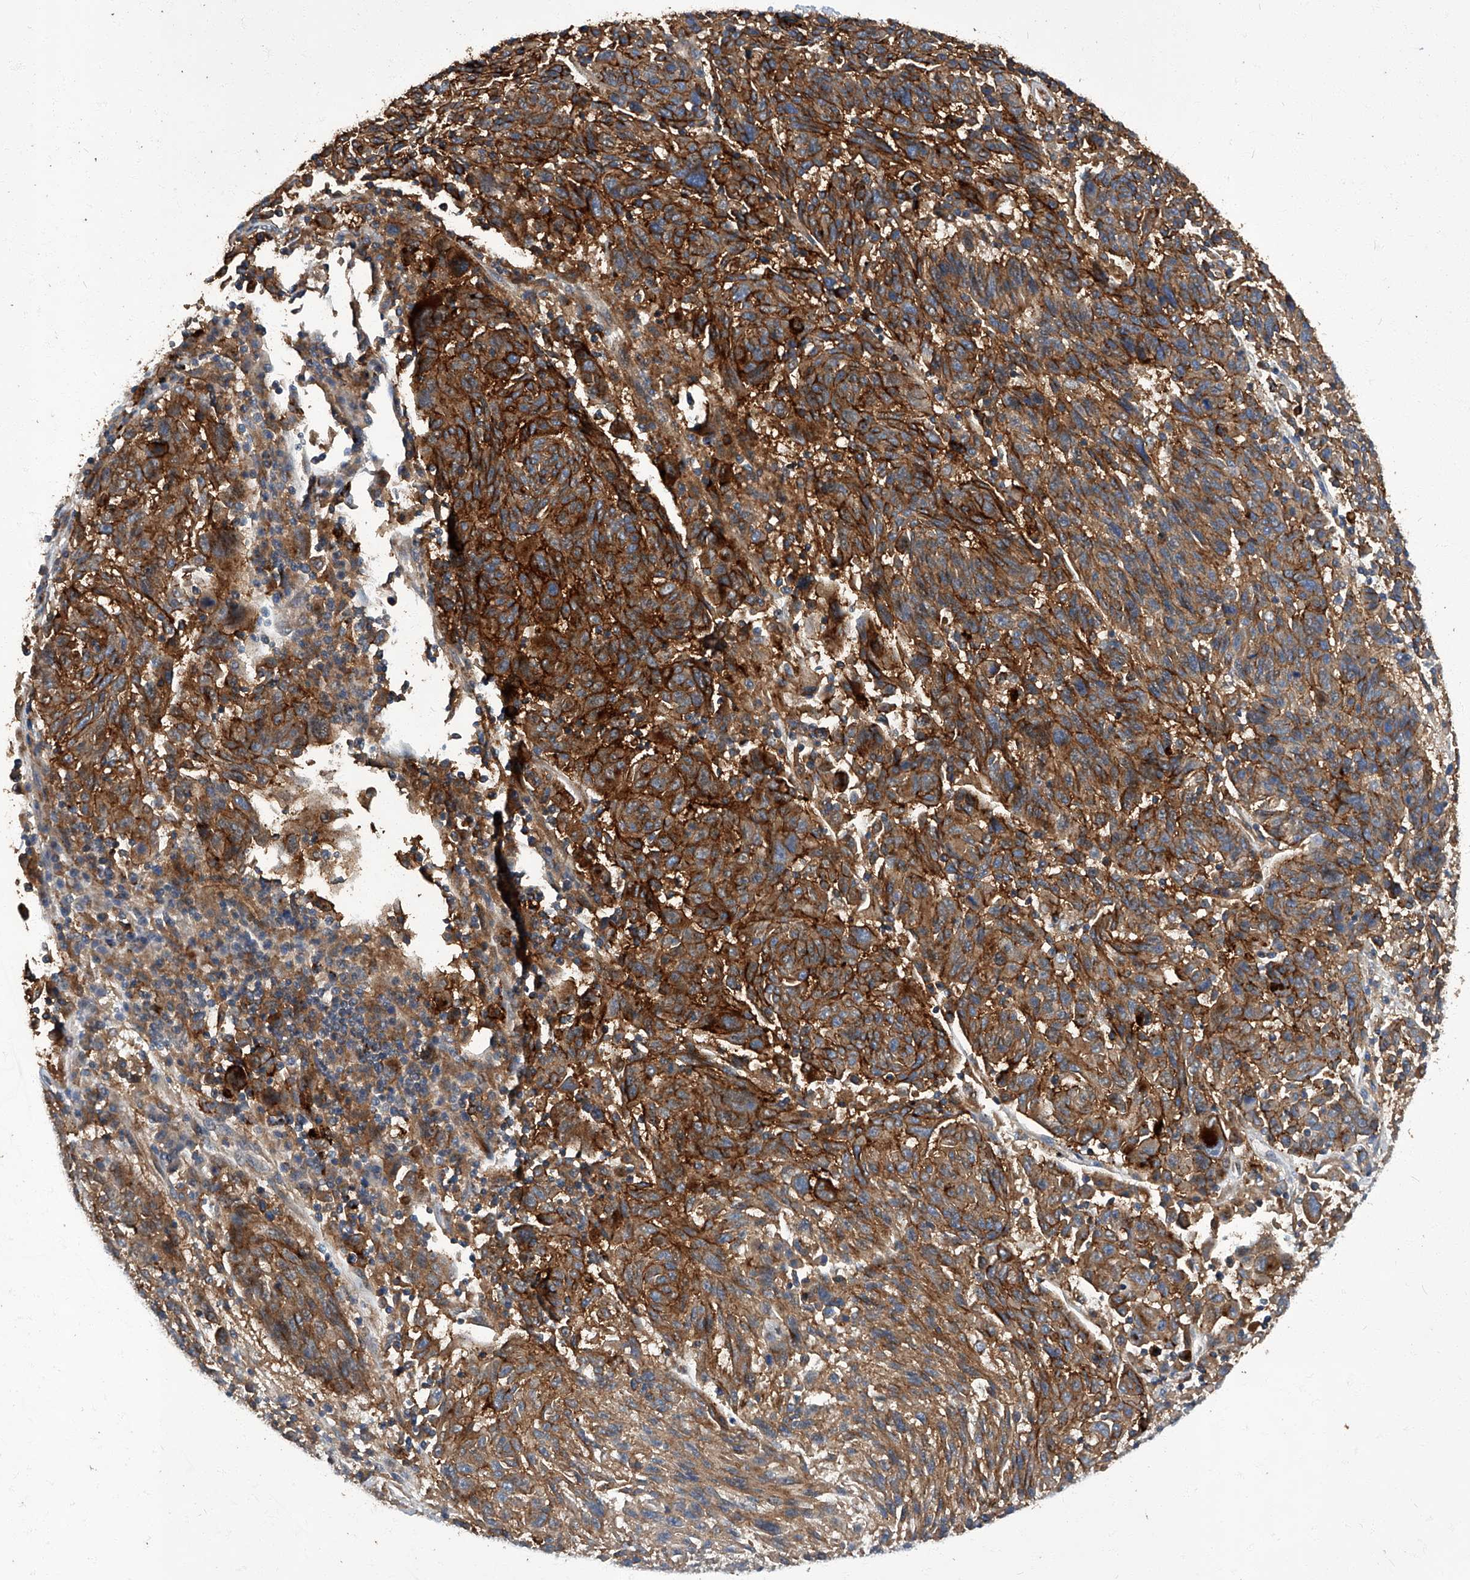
{"staining": {"intensity": "strong", "quantity": ">75%", "location": "cytoplasmic/membranous"}, "tissue": "melanoma", "cell_type": "Tumor cells", "image_type": "cancer", "snomed": [{"axis": "morphology", "description": "Malignant melanoma, NOS"}, {"axis": "topography", "description": "Skin"}], "caption": "DAB (3,3'-diaminobenzidine) immunohistochemical staining of malignant melanoma displays strong cytoplasmic/membranous protein staining in approximately >75% of tumor cells.", "gene": "TNFRSF13B", "patient": {"sex": "male", "age": 53}}